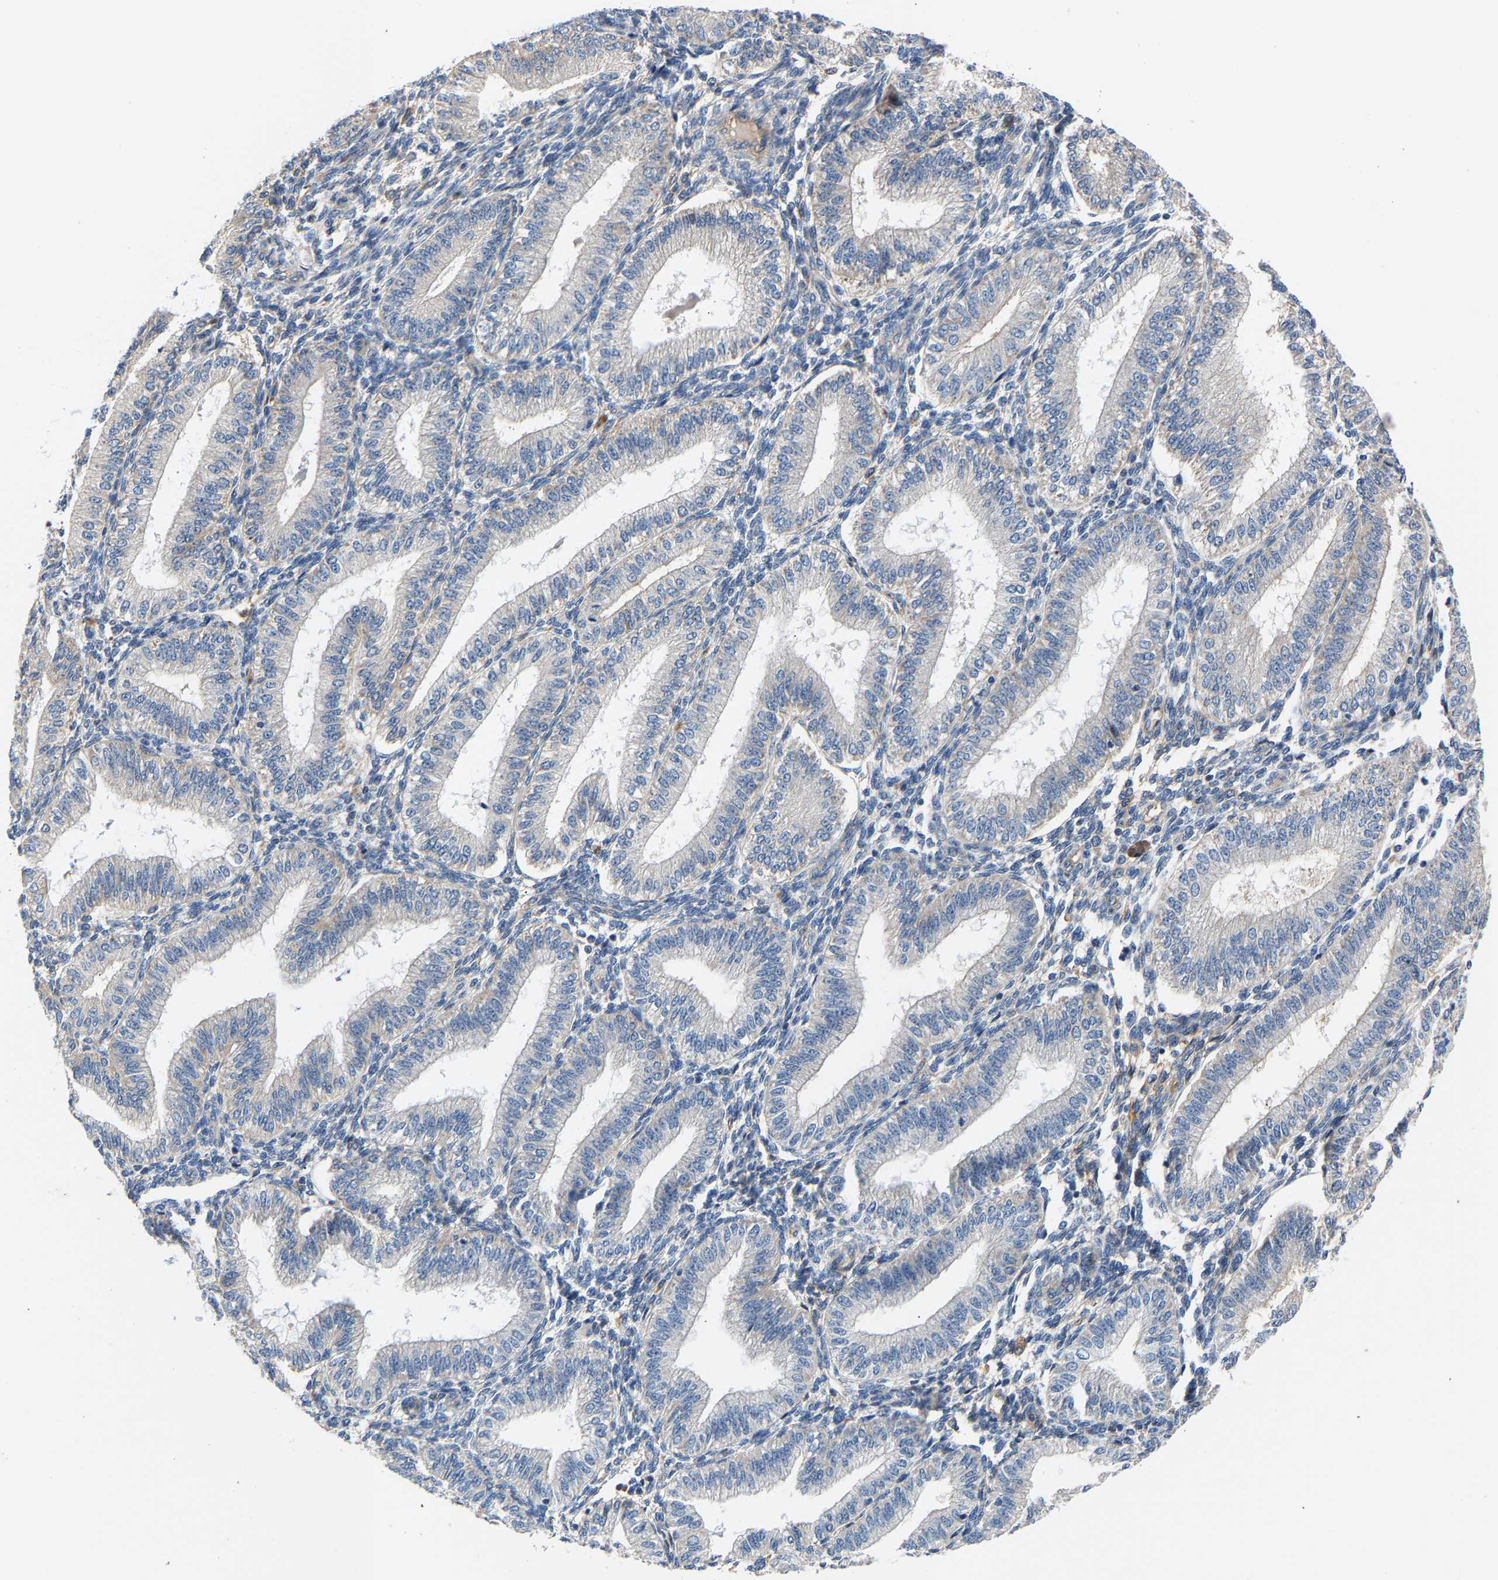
{"staining": {"intensity": "negative", "quantity": "none", "location": "none"}, "tissue": "endometrium", "cell_type": "Cells in endometrial stroma", "image_type": "normal", "snomed": [{"axis": "morphology", "description": "Normal tissue, NOS"}, {"axis": "topography", "description": "Endometrium"}], "caption": "Cells in endometrial stroma are negative for brown protein staining in benign endometrium.", "gene": "CCDC171", "patient": {"sex": "female", "age": 39}}